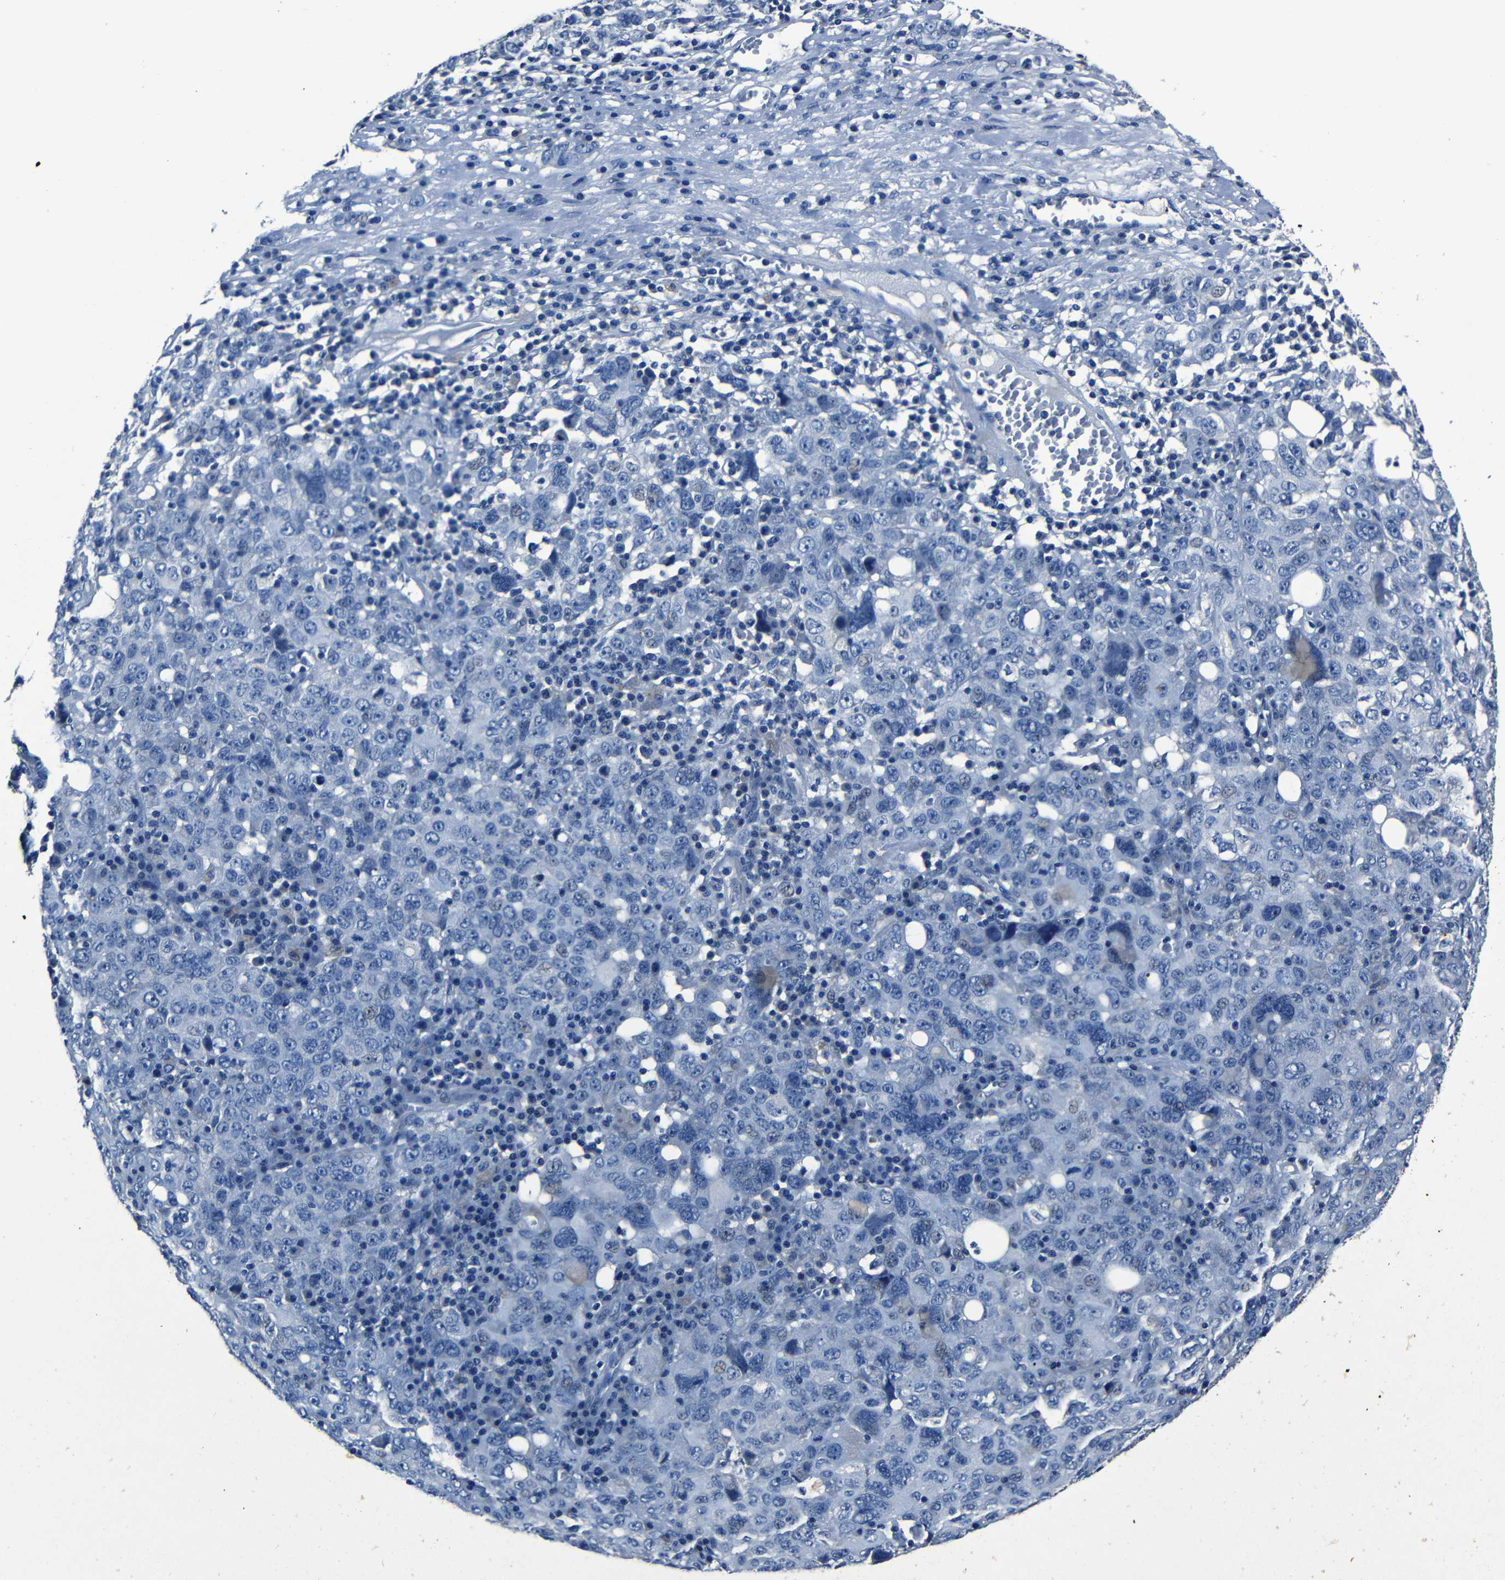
{"staining": {"intensity": "negative", "quantity": "none", "location": "none"}, "tissue": "ovarian cancer", "cell_type": "Tumor cells", "image_type": "cancer", "snomed": [{"axis": "morphology", "description": "Carcinoma, endometroid"}, {"axis": "topography", "description": "Ovary"}], "caption": "DAB immunohistochemical staining of human ovarian endometroid carcinoma shows no significant staining in tumor cells.", "gene": "NCMAP", "patient": {"sex": "female", "age": 62}}